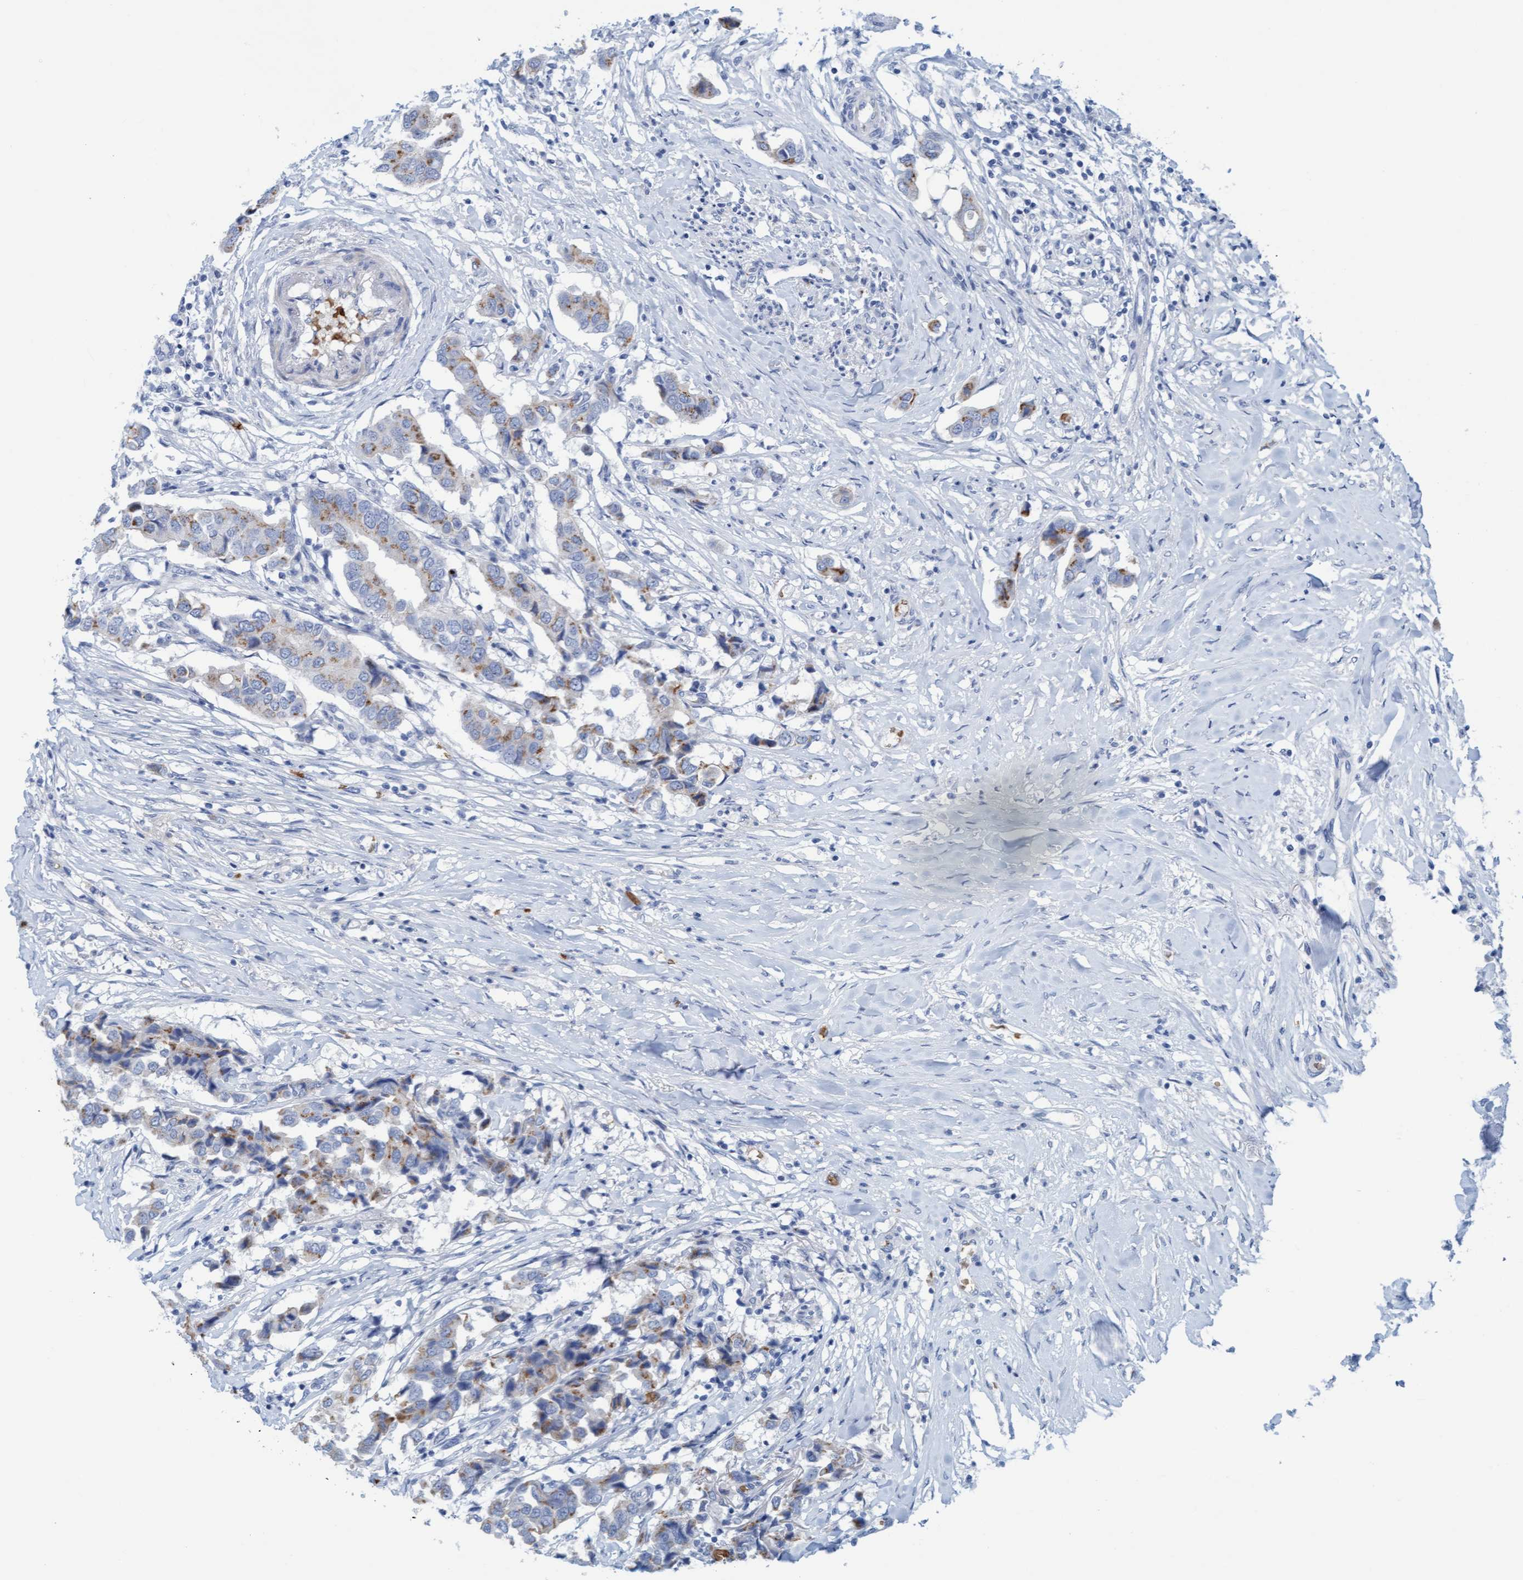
{"staining": {"intensity": "moderate", "quantity": "25%-75%", "location": "cytoplasmic/membranous"}, "tissue": "breast cancer", "cell_type": "Tumor cells", "image_type": "cancer", "snomed": [{"axis": "morphology", "description": "Duct carcinoma"}, {"axis": "topography", "description": "Breast"}], "caption": "About 25%-75% of tumor cells in breast cancer (infiltrating ductal carcinoma) show moderate cytoplasmic/membranous protein positivity as visualized by brown immunohistochemical staining.", "gene": "P2RX5", "patient": {"sex": "female", "age": 80}}